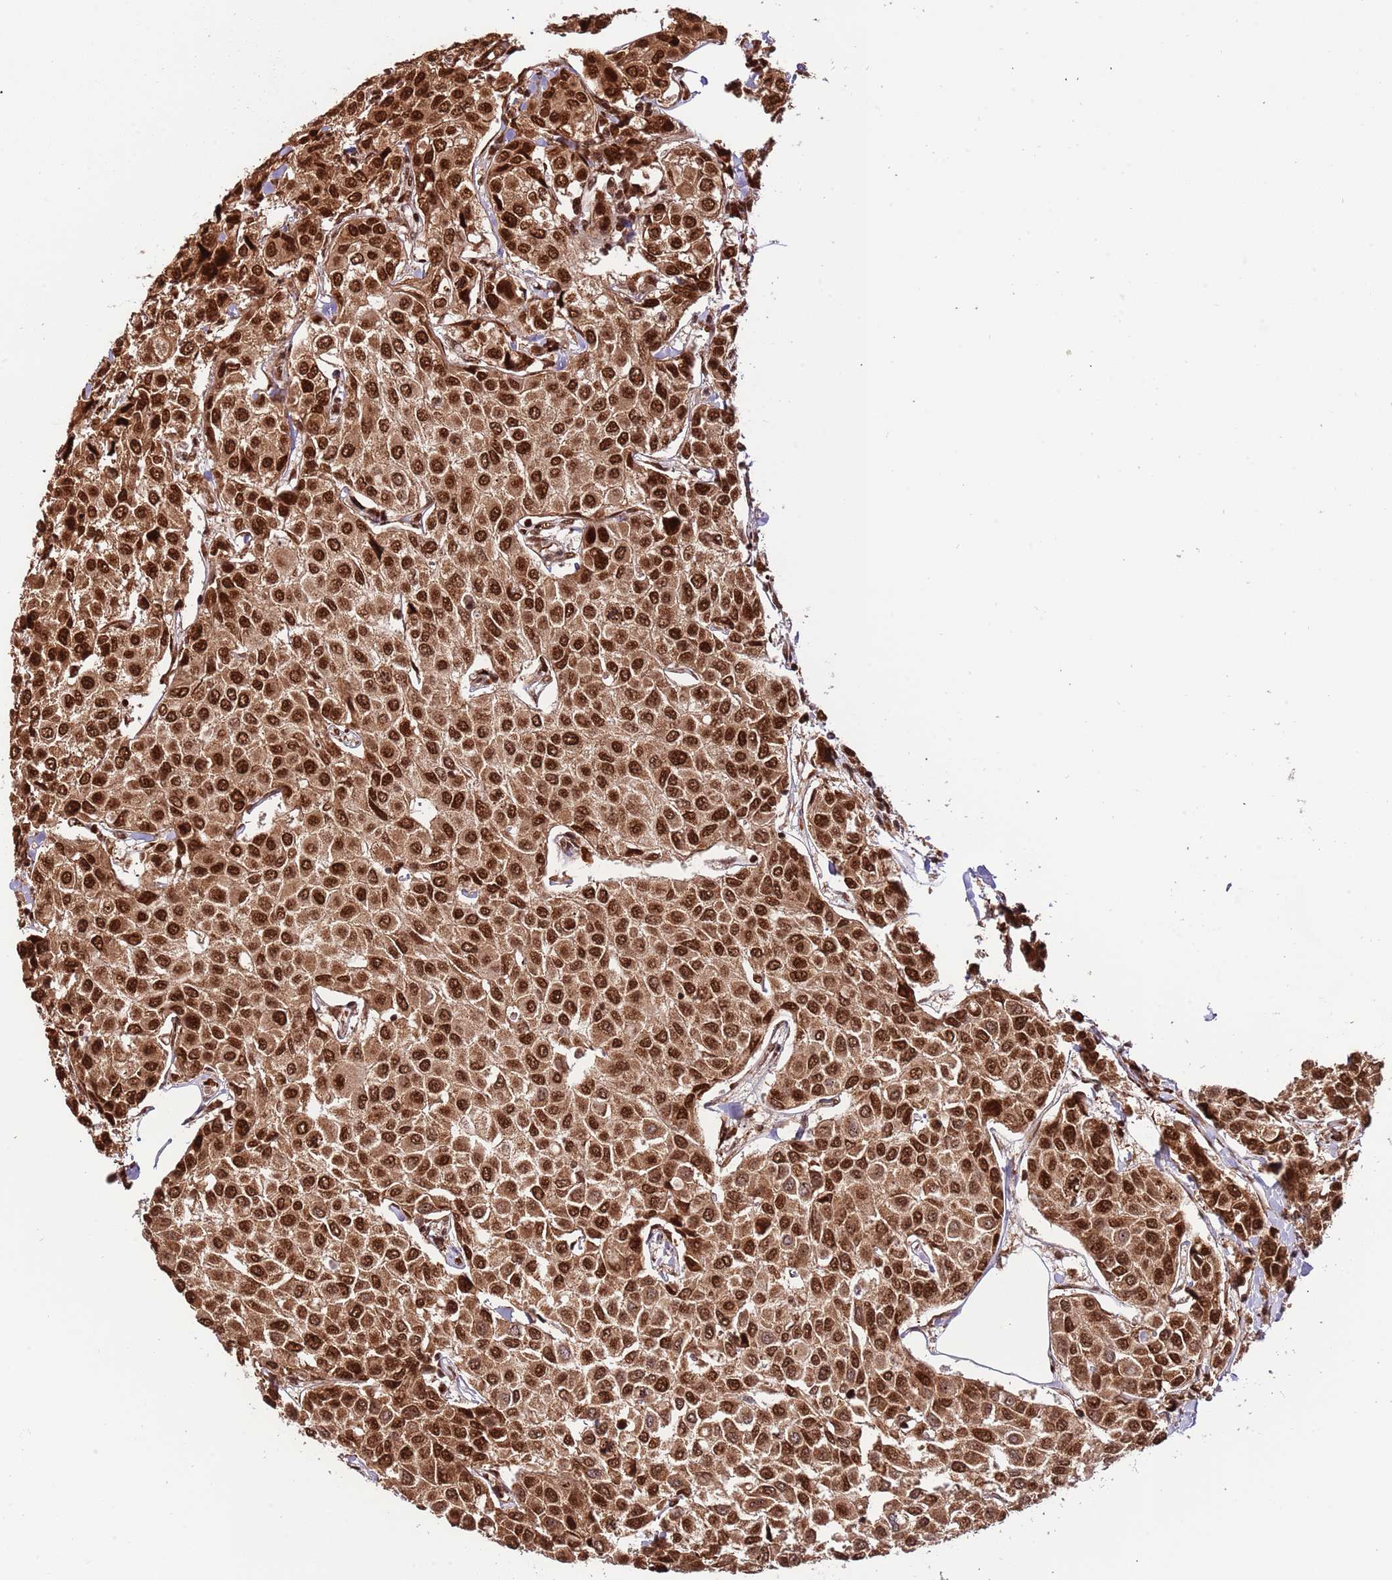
{"staining": {"intensity": "strong", "quantity": ">75%", "location": "cytoplasmic/membranous,nuclear"}, "tissue": "breast cancer", "cell_type": "Tumor cells", "image_type": "cancer", "snomed": [{"axis": "morphology", "description": "Duct carcinoma"}, {"axis": "topography", "description": "Breast"}], "caption": "Immunohistochemical staining of breast cancer (intraductal carcinoma) reveals strong cytoplasmic/membranous and nuclear protein positivity in about >75% of tumor cells.", "gene": "RIF1", "patient": {"sex": "female", "age": 55}}